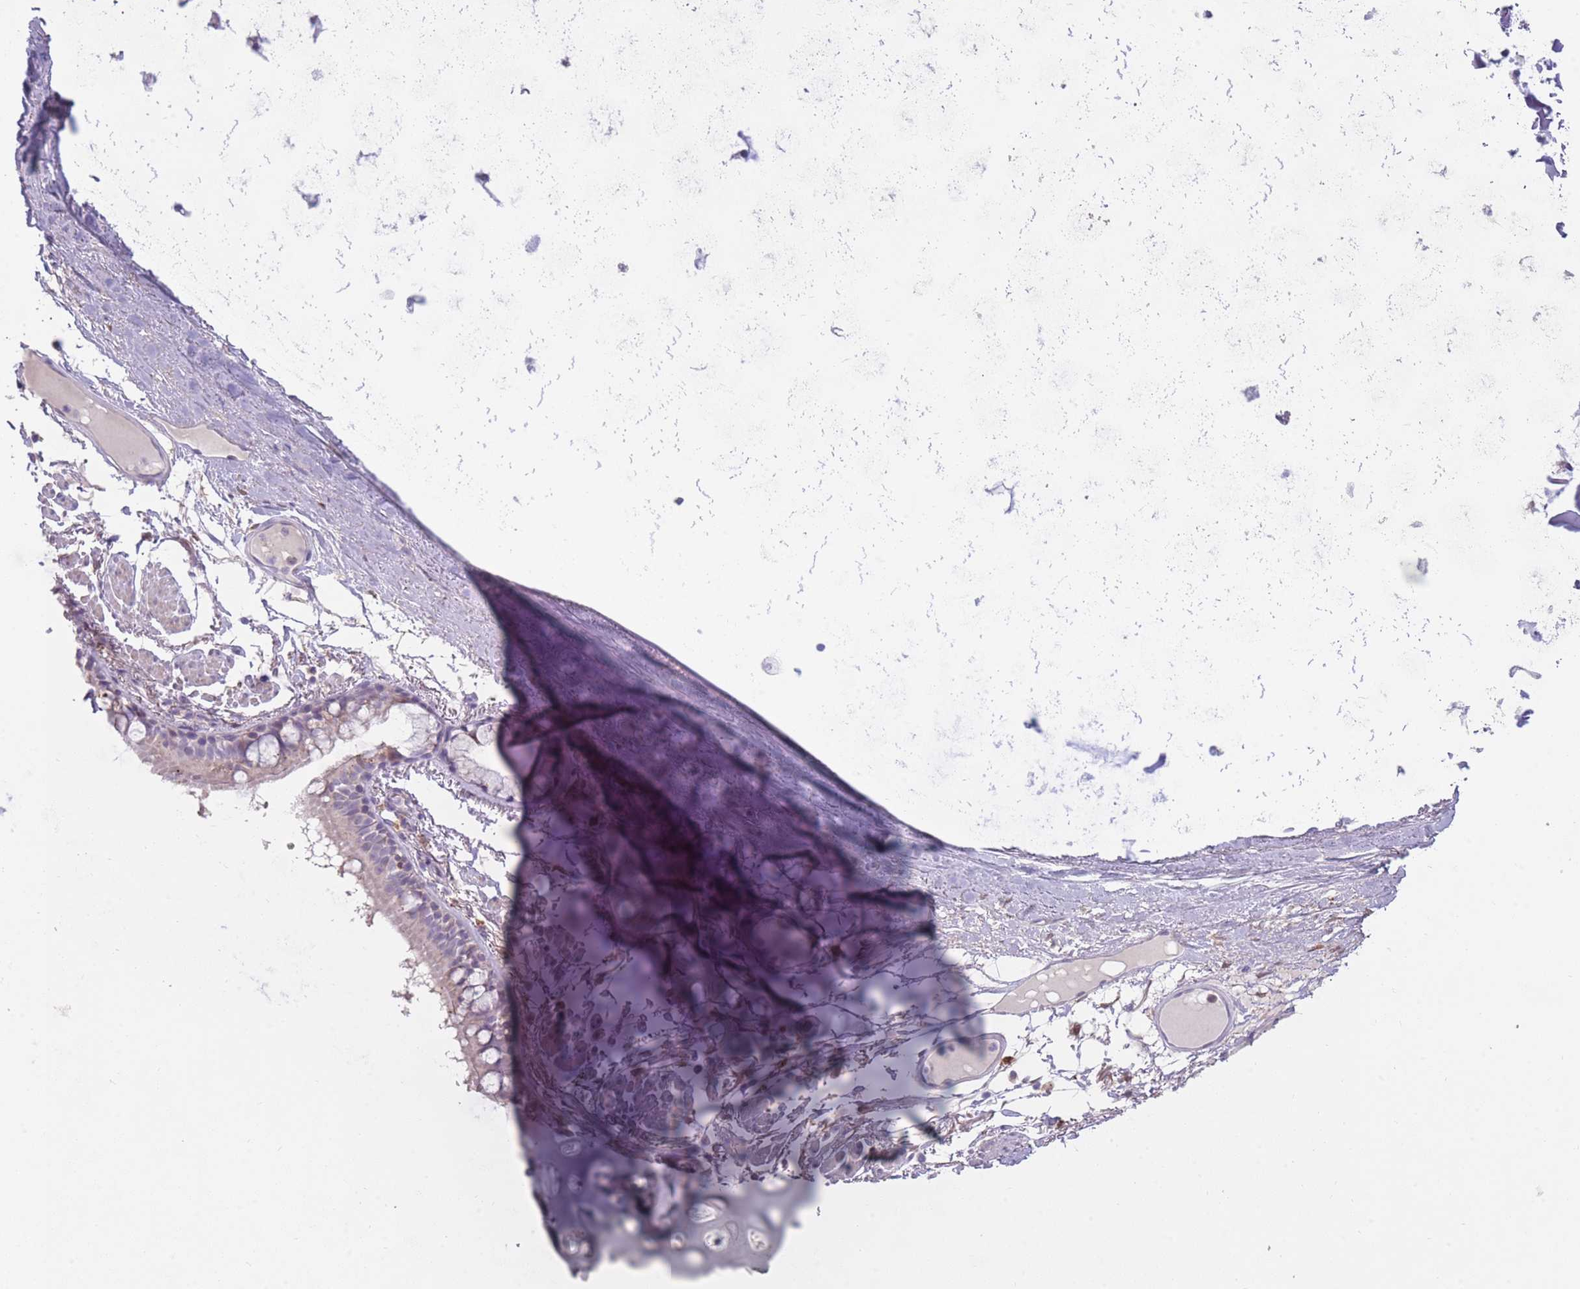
{"staining": {"intensity": "moderate", "quantity": "<25%", "location": "cytoplasmic/membranous,nuclear"}, "tissue": "bronchus", "cell_type": "Respiratory epithelial cells", "image_type": "normal", "snomed": [{"axis": "morphology", "description": "Normal tissue, NOS"}, {"axis": "topography", "description": "Bronchus"}], "caption": "The immunohistochemical stain shows moderate cytoplasmic/membranous,nuclear staining in respiratory epithelial cells of normal bronchus. Using DAB (brown) and hematoxylin (blue) stains, captured at high magnification using brightfield microscopy.", "gene": "LGALS9B", "patient": {"sex": "male", "age": 70}}